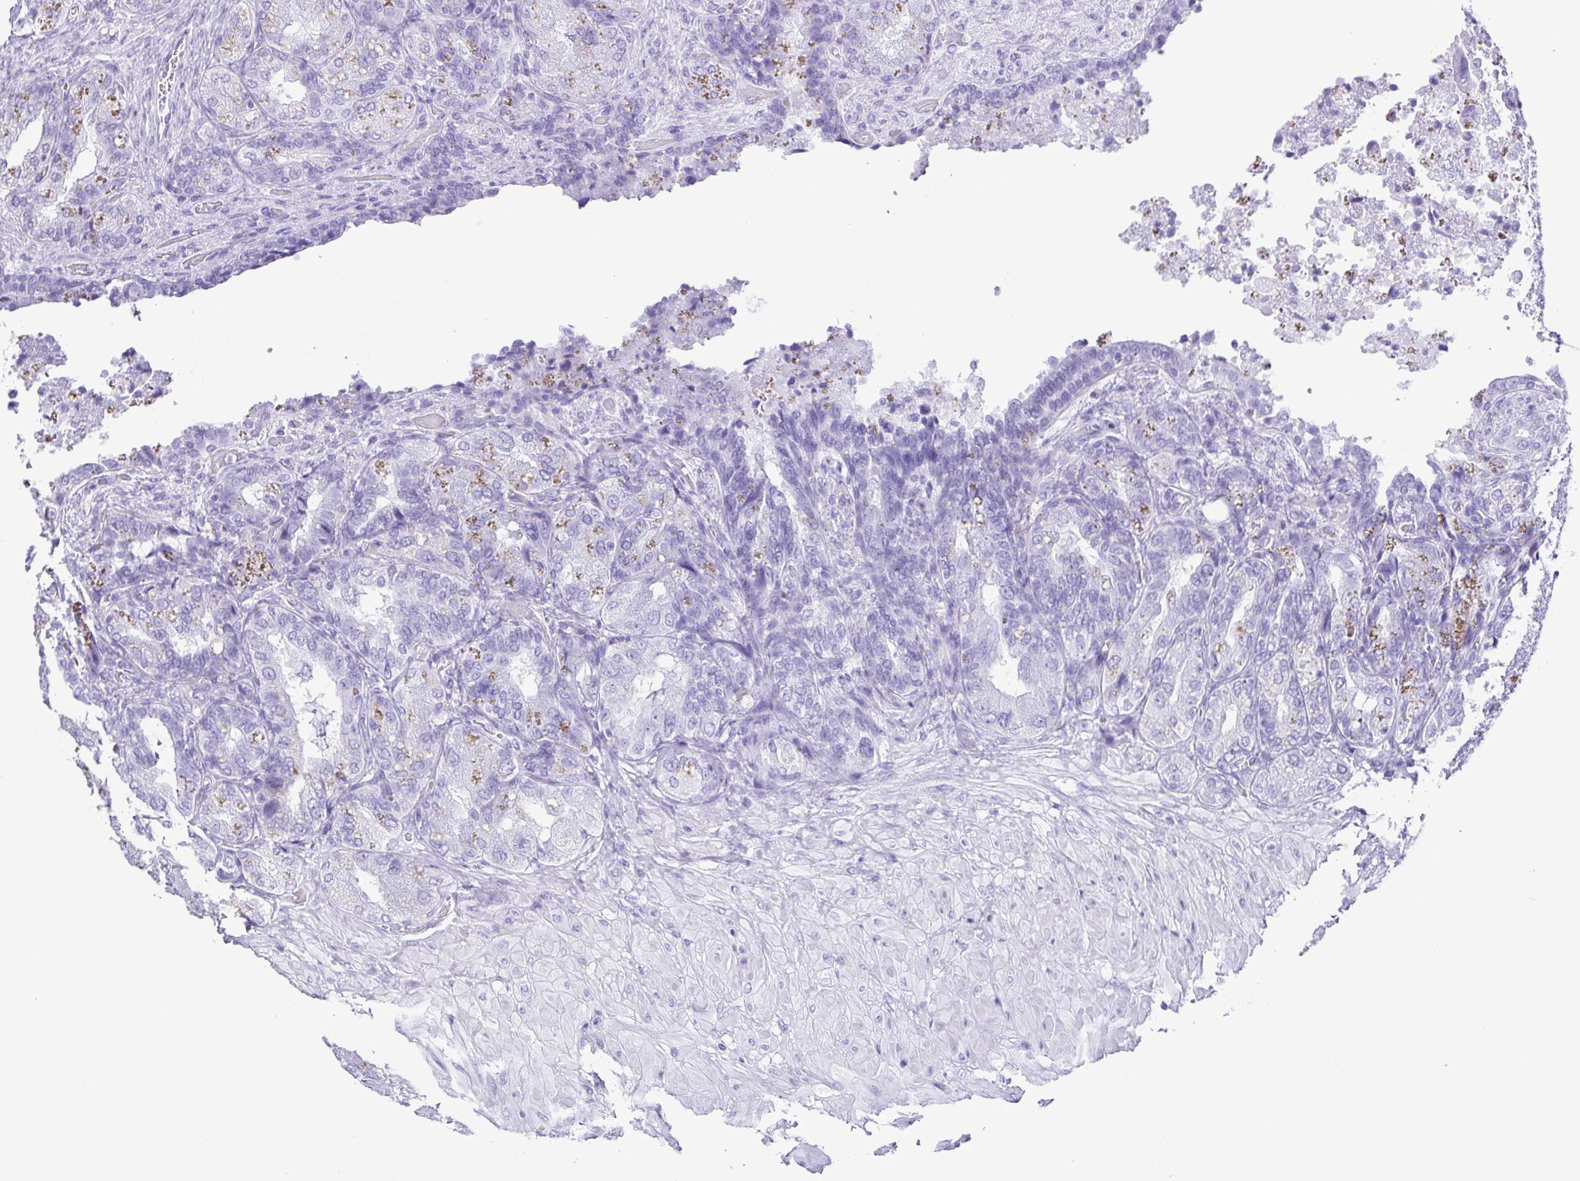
{"staining": {"intensity": "negative", "quantity": "none", "location": "none"}, "tissue": "seminal vesicle", "cell_type": "Glandular cells", "image_type": "normal", "snomed": [{"axis": "morphology", "description": "Normal tissue, NOS"}, {"axis": "topography", "description": "Seminal veicle"}], "caption": "High magnification brightfield microscopy of unremarkable seminal vesicle stained with DAB (brown) and counterstained with hematoxylin (blue): glandular cells show no significant staining. Nuclei are stained in blue.", "gene": "ERP27", "patient": {"sex": "male", "age": 57}}